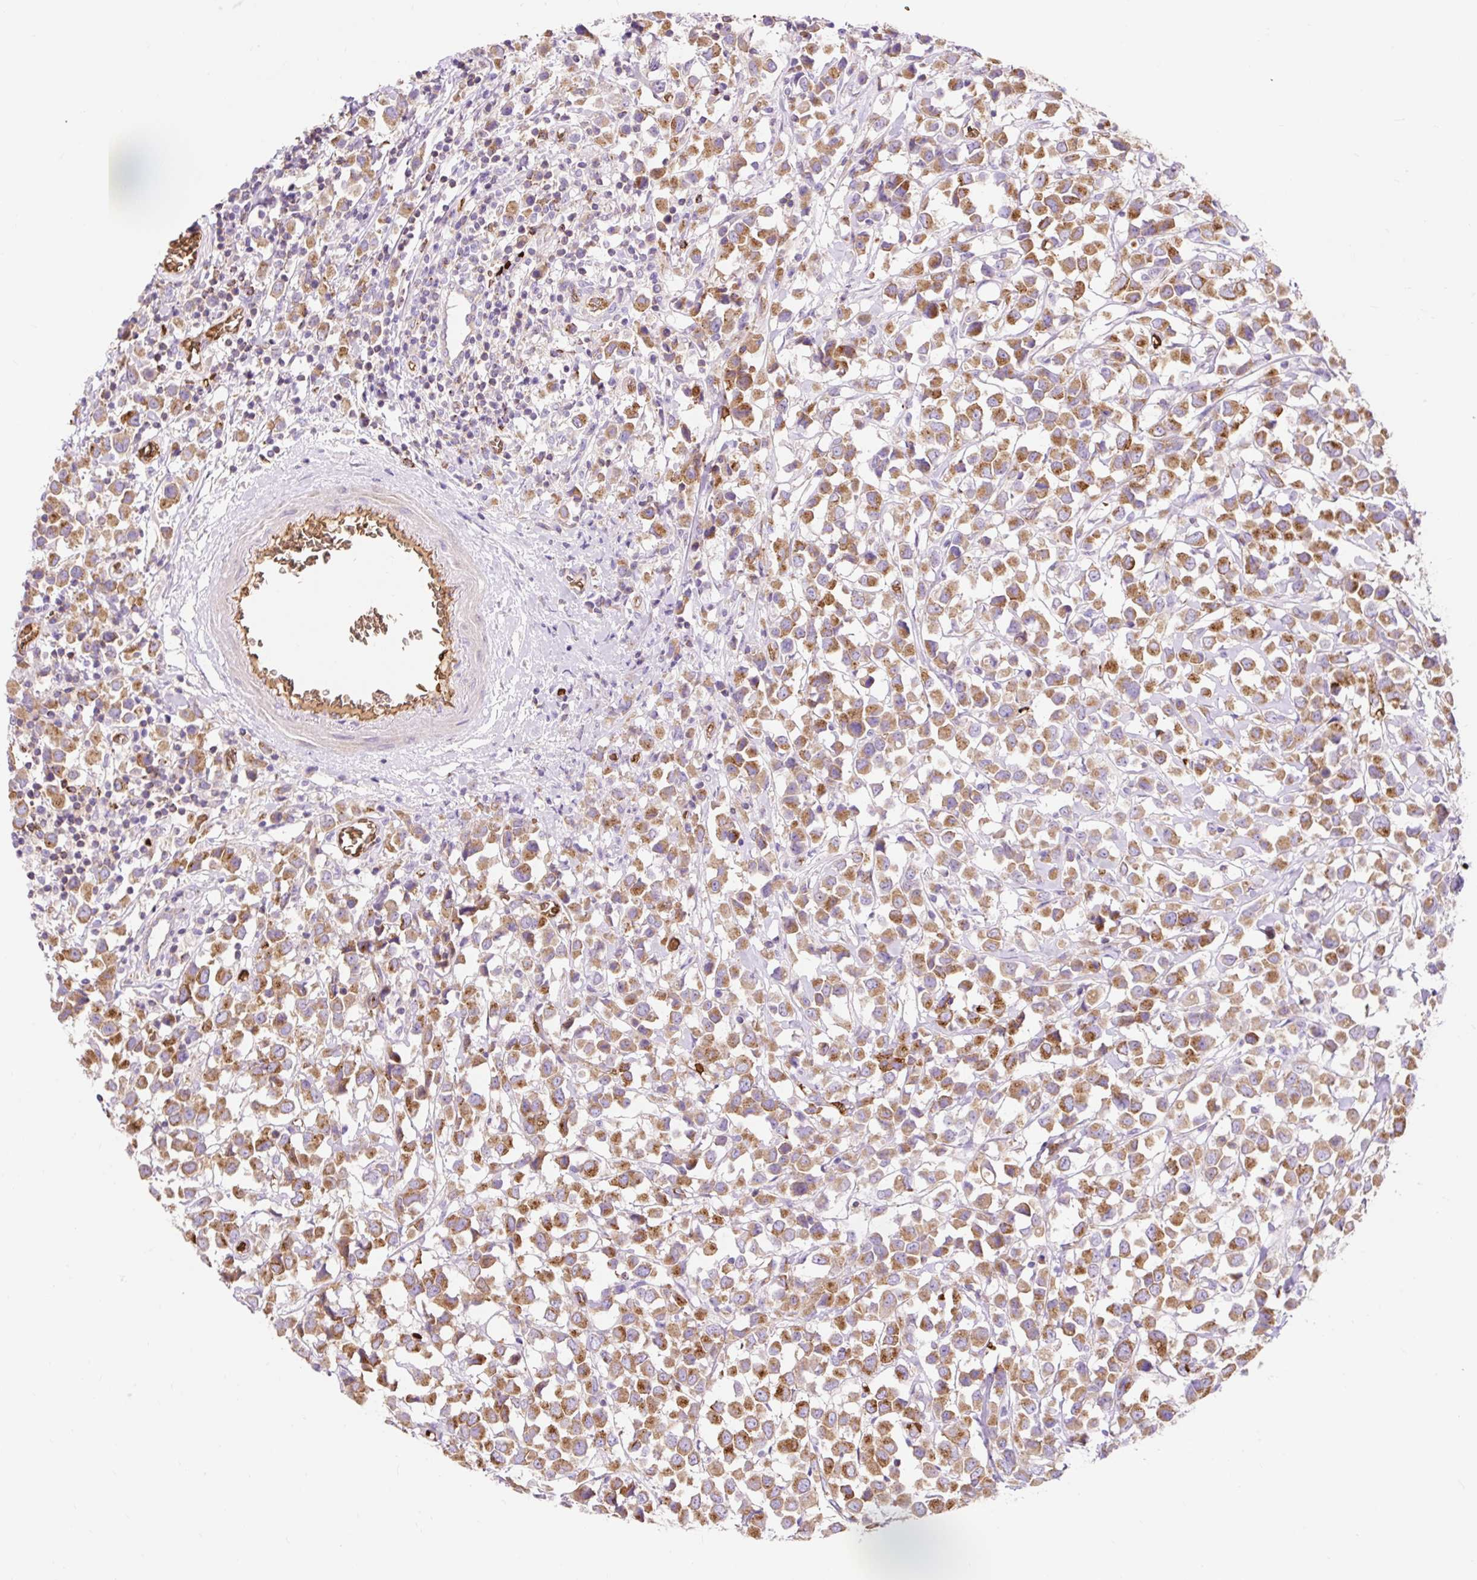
{"staining": {"intensity": "moderate", "quantity": ">75%", "location": "cytoplasmic/membranous"}, "tissue": "breast cancer", "cell_type": "Tumor cells", "image_type": "cancer", "snomed": [{"axis": "morphology", "description": "Duct carcinoma"}, {"axis": "topography", "description": "Breast"}], "caption": "A brown stain highlights moderate cytoplasmic/membranous staining of a protein in breast cancer tumor cells.", "gene": "HIP1R", "patient": {"sex": "female", "age": 61}}